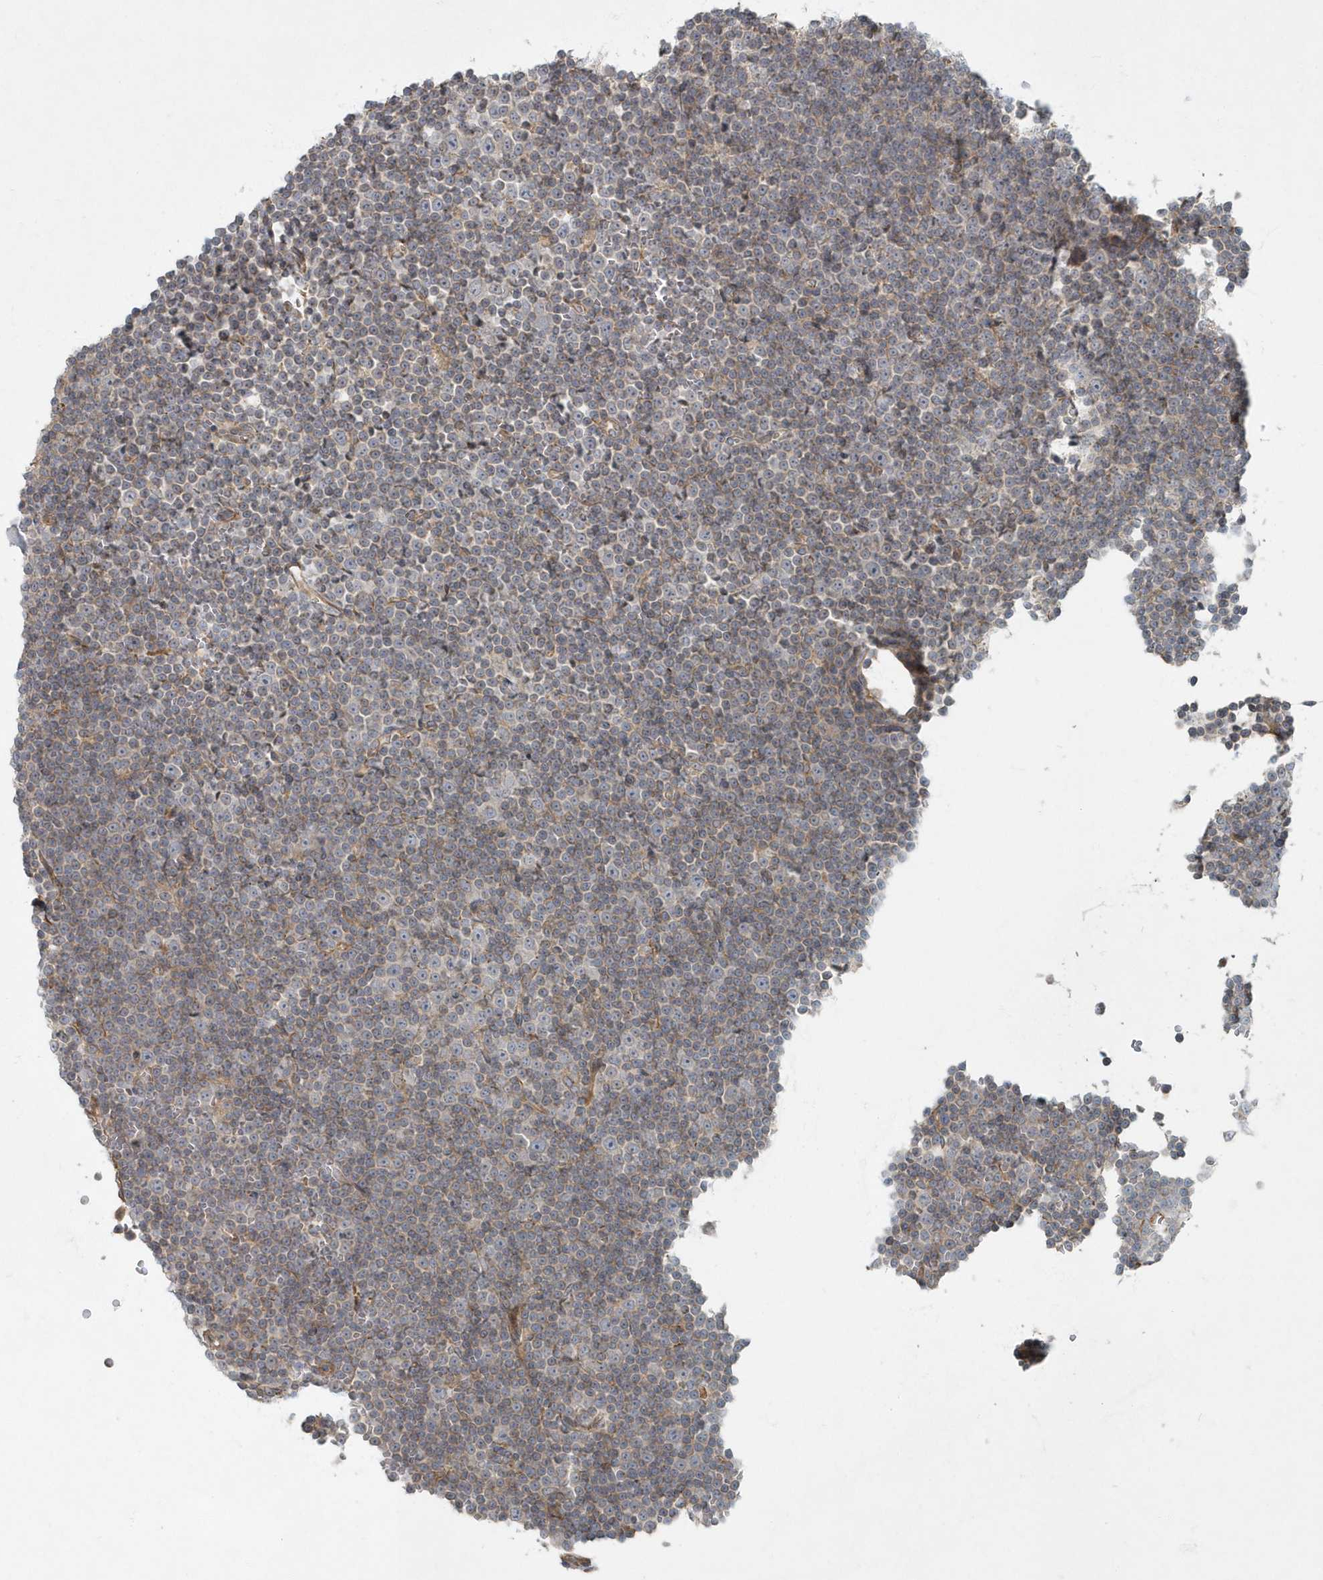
{"staining": {"intensity": "weak", "quantity": "<25%", "location": "cytoplasmic/membranous"}, "tissue": "lymphoma", "cell_type": "Tumor cells", "image_type": "cancer", "snomed": [{"axis": "morphology", "description": "Malignant lymphoma, non-Hodgkin's type, Low grade"}, {"axis": "topography", "description": "Lymph node"}], "caption": "This is an IHC histopathology image of human malignant lymphoma, non-Hodgkin's type (low-grade). There is no expression in tumor cells.", "gene": "ARHGEF38", "patient": {"sex": "female", "age": 67}}